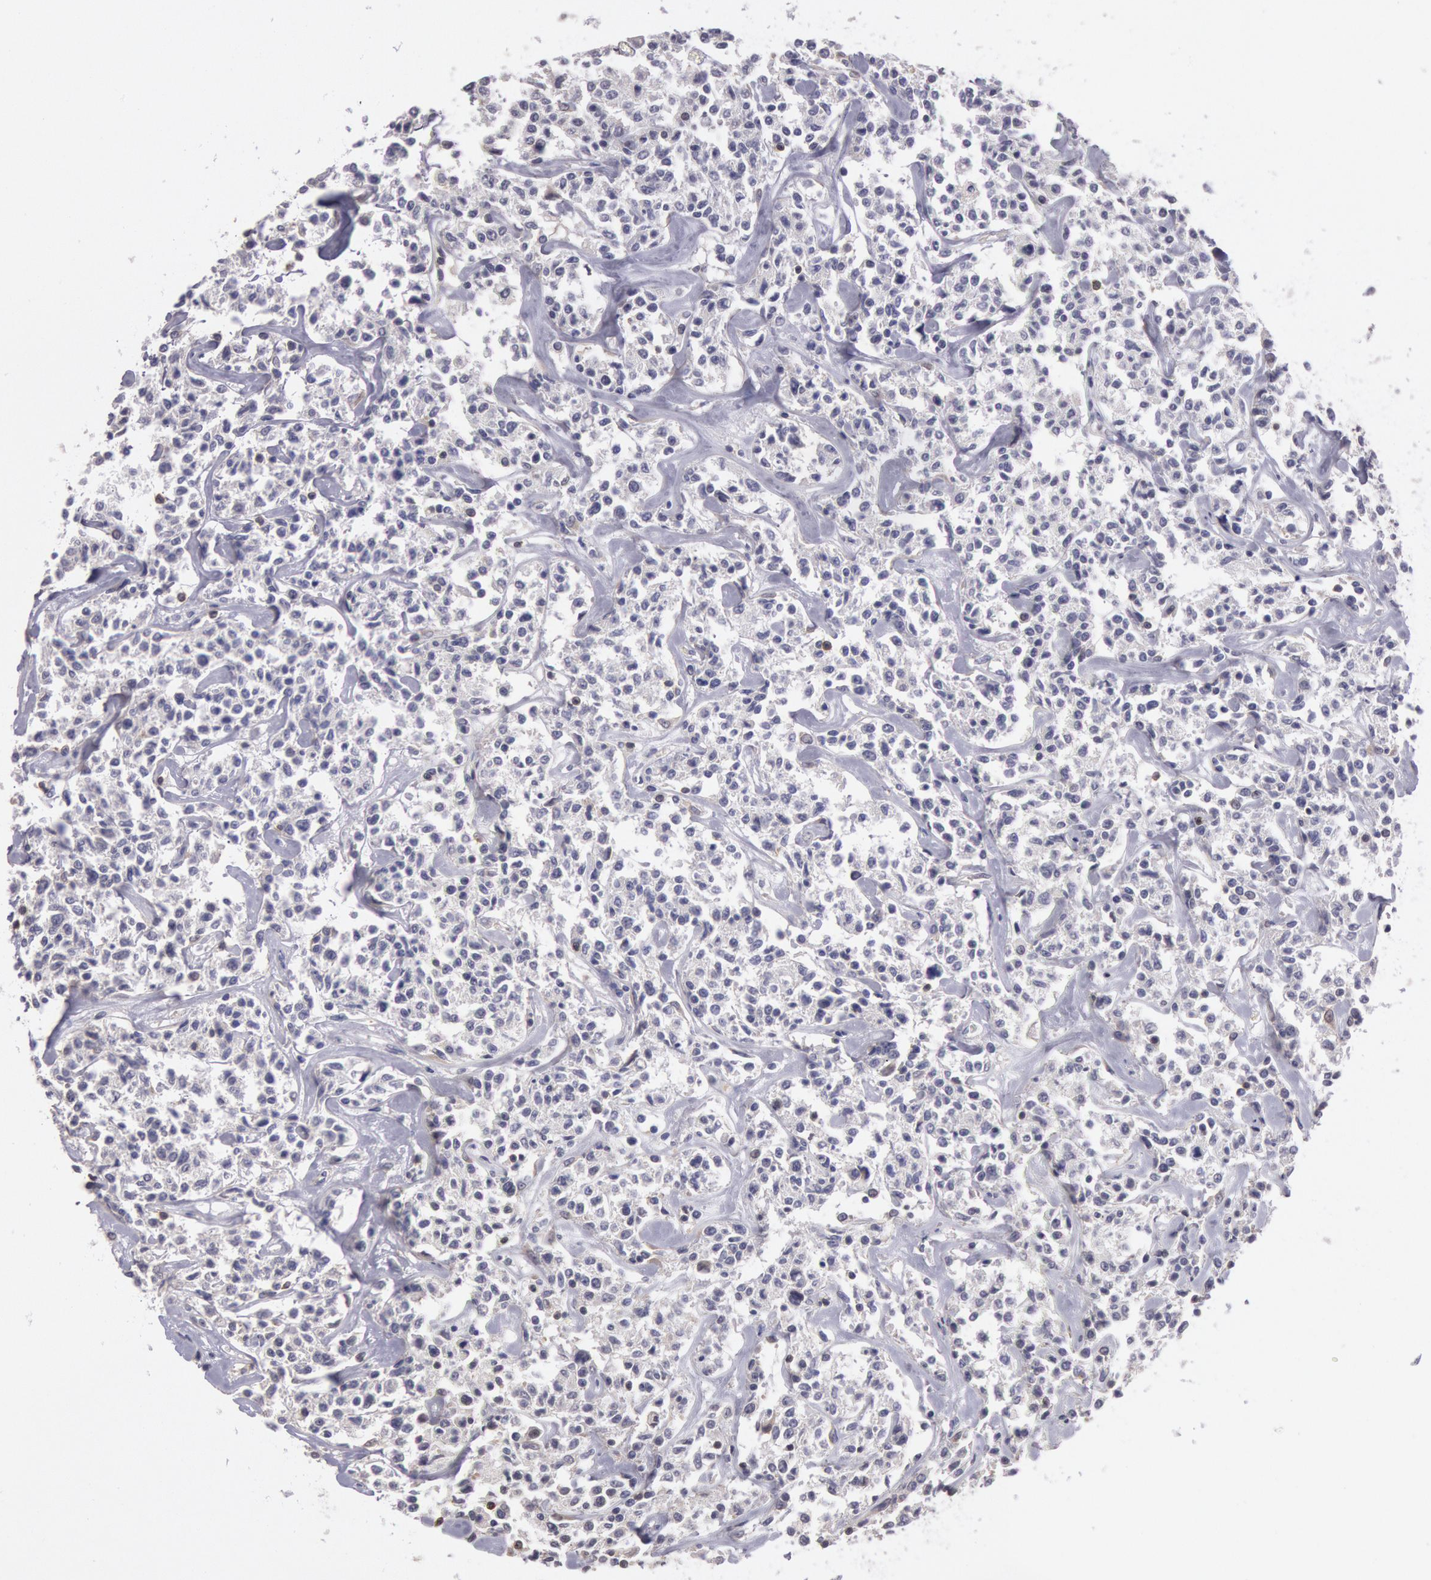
{"staining": {"intensity": "negative", "quantity": "none", "location": "none"}, "tissue": "lymphoma", "cell_type": "Tumor cells", "image_type": "cancer", "snomed": [{"axis": "morphology", "description": "Malignant lymphoma, non-Hodgkin's type, Low grade"}, {"axis": "topography", "description": "Small intestine"}], "caption": "IHC histopathology image of neoplastic tissue: human low-grade malignant lymphoma, non-Hodgkin's type stained with DAB displays no significant protein positivity in tumor cells. (DAB (3,3'-diaminobenzidine) immunohistochemistry (IHC) visualized using brightfield microscopy, high magnification).", "gene": "NMT2", "patient": {"sex": "female", "age": 59}}